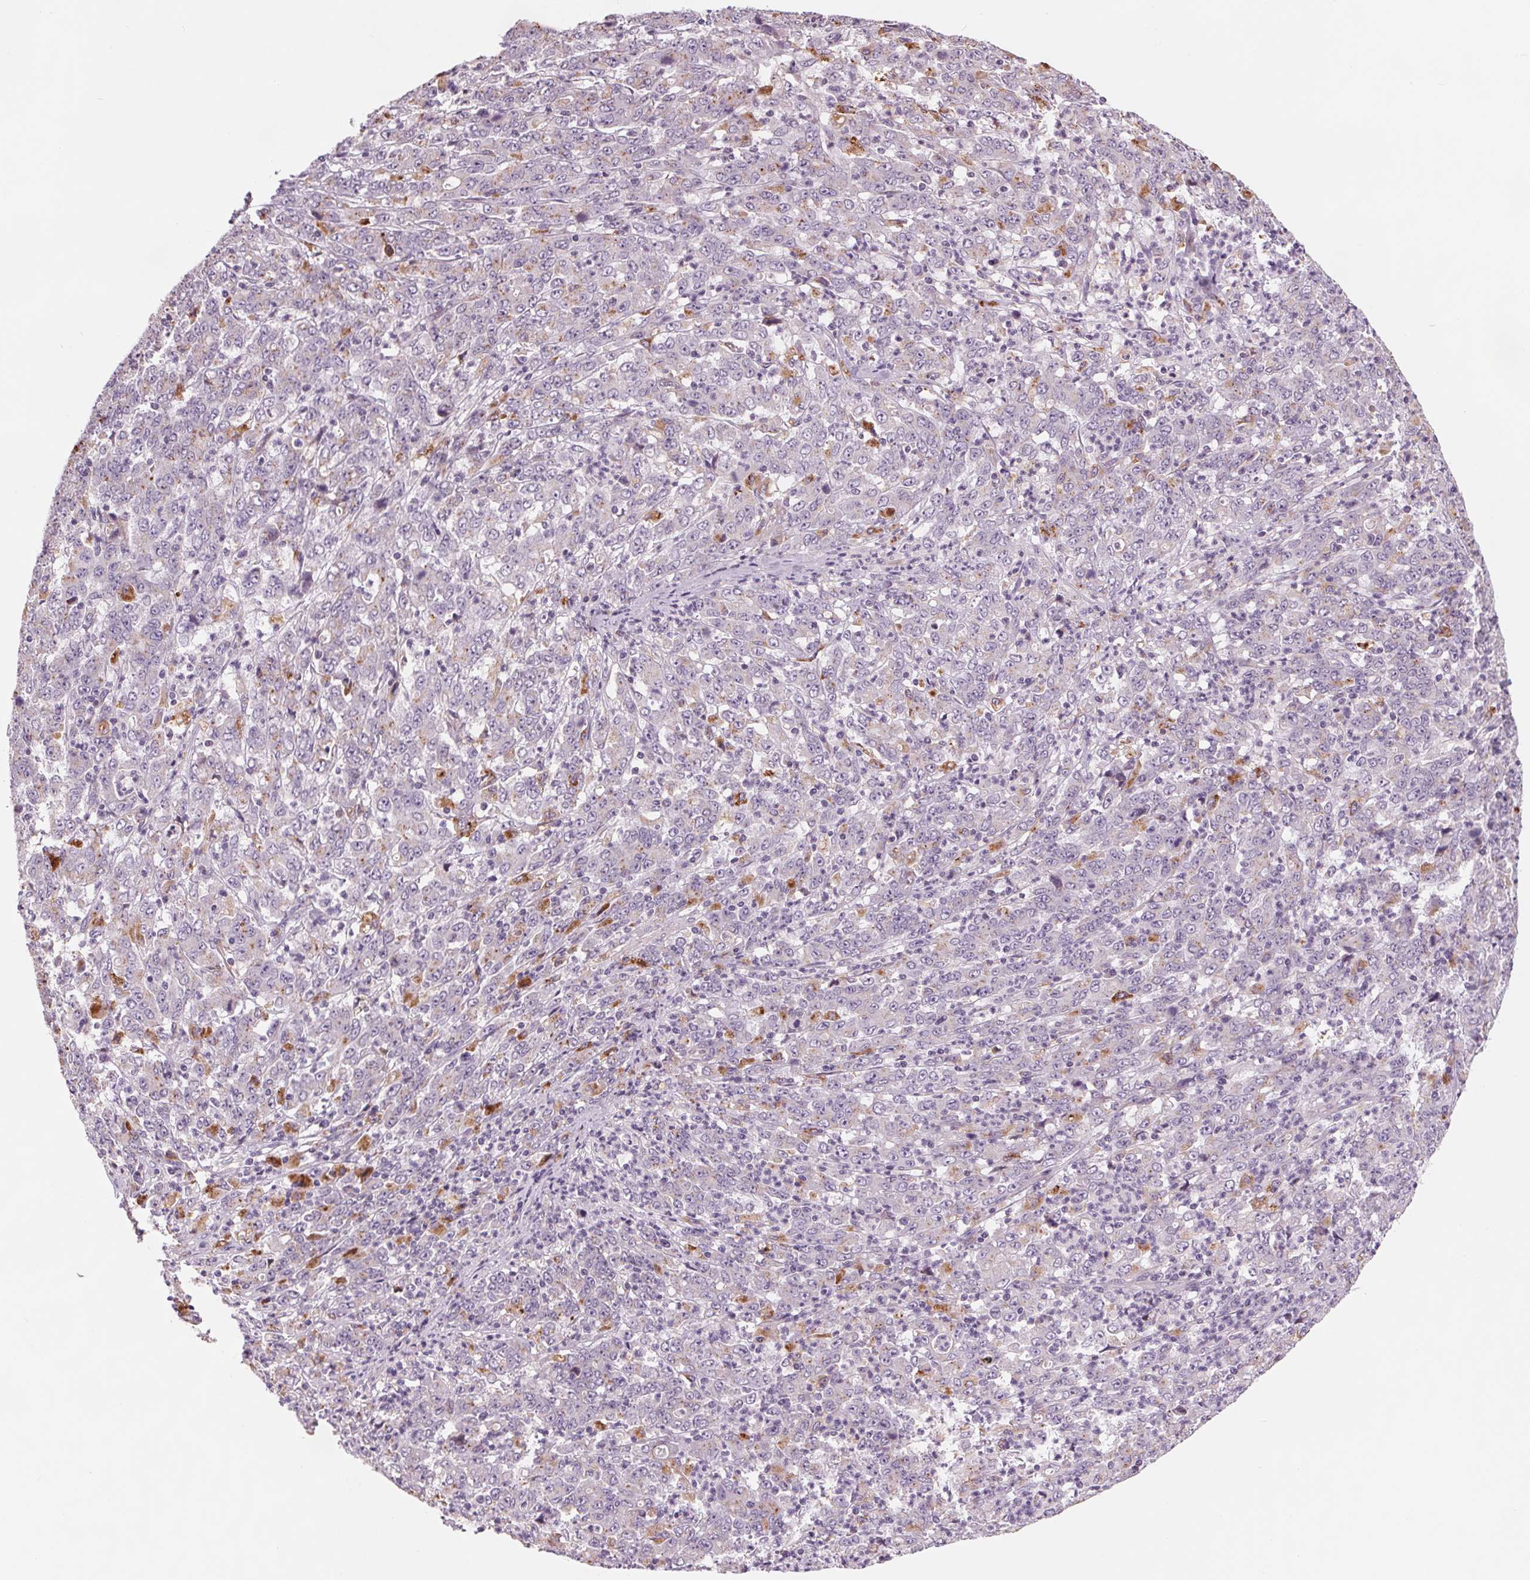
{"staining": {"intensity": "negative", "quantity": "none", "location": "none"}, "tissue": "stomach cancer", "cell_type": "Tumor cells", "image_type": "cancer", "snomed": [{"axis": "morphology", "description": "Adenocarcinoma, NOS"}, {"axis": "topography", "description": "Stomach, lower"}], "caption": "High magnification brightfield microscopy of stomach cancer (adenocarcinoma) stained with DAB (brown) and counterstained with hematoxylin (blue): tumor cells show no significant expression.", "gene": "SAMD5", "patient": {"sex": "female", "age": 71}}